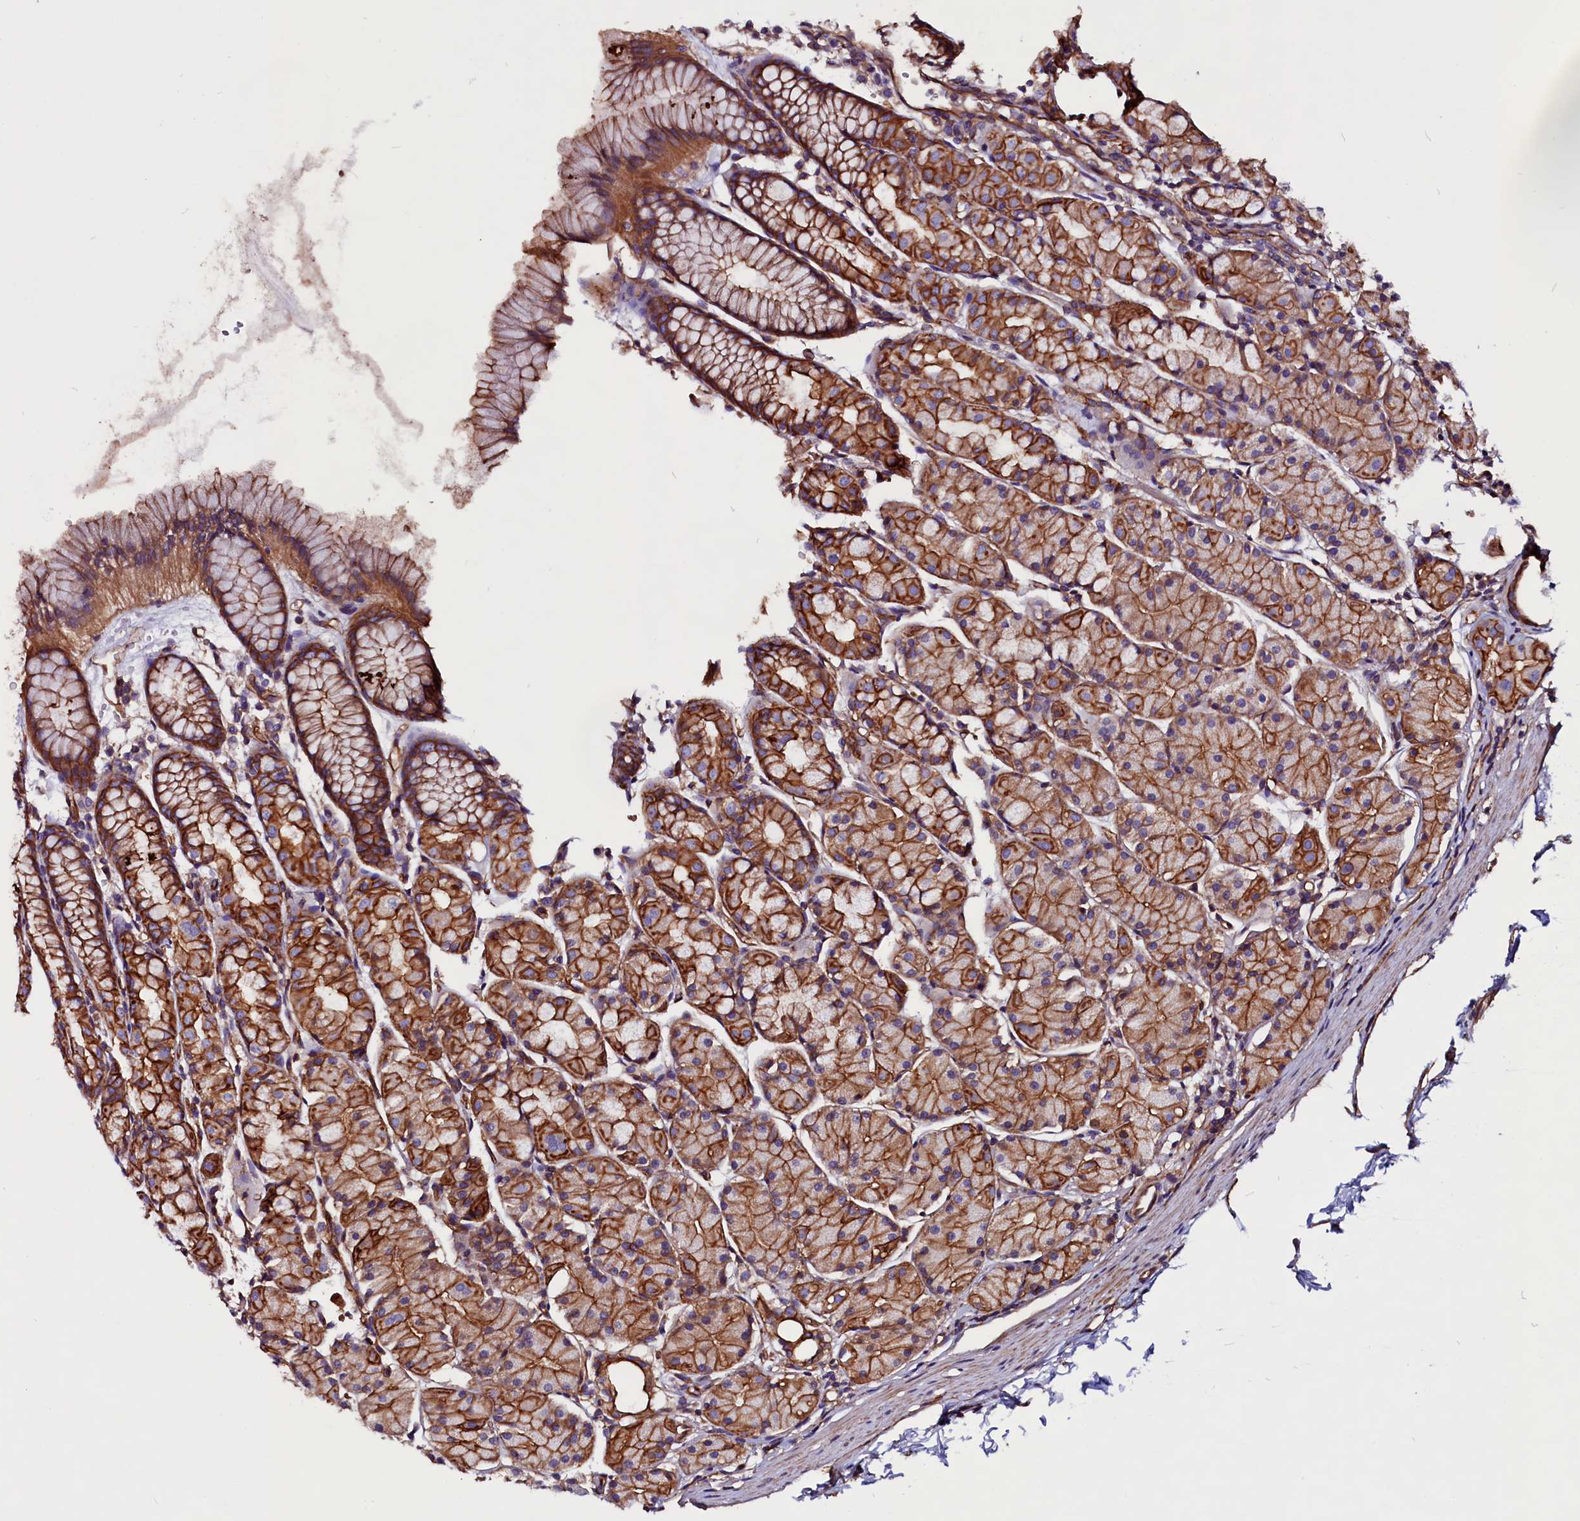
{"staining": {"intensity": "strong", "quantity": "25%-75%", "location": "cytoplasmic/membranous"}, "tissue": "stomach", "cell_type": "Glandular cells", "image_type": "normal", "snomed": [{"axis": "morphology", "description": "Normal tissue, NOS"}, {"axis": "topography", "description": "Stomach, upper"}], "caption": "Immunohistochemistry (DAB) staining of benign human stomach exhibits strong cytoplasmic/membranous protein staining in approximately 25%-75% of glandular cells. The staining was performed using DAB to visualize the protein expression in brown, while the nuclei were stained in blue with hematoxylin (Magnification: 20x).", "gene": "ZNF749", "patient": {"sex": "male", "age": 47}}